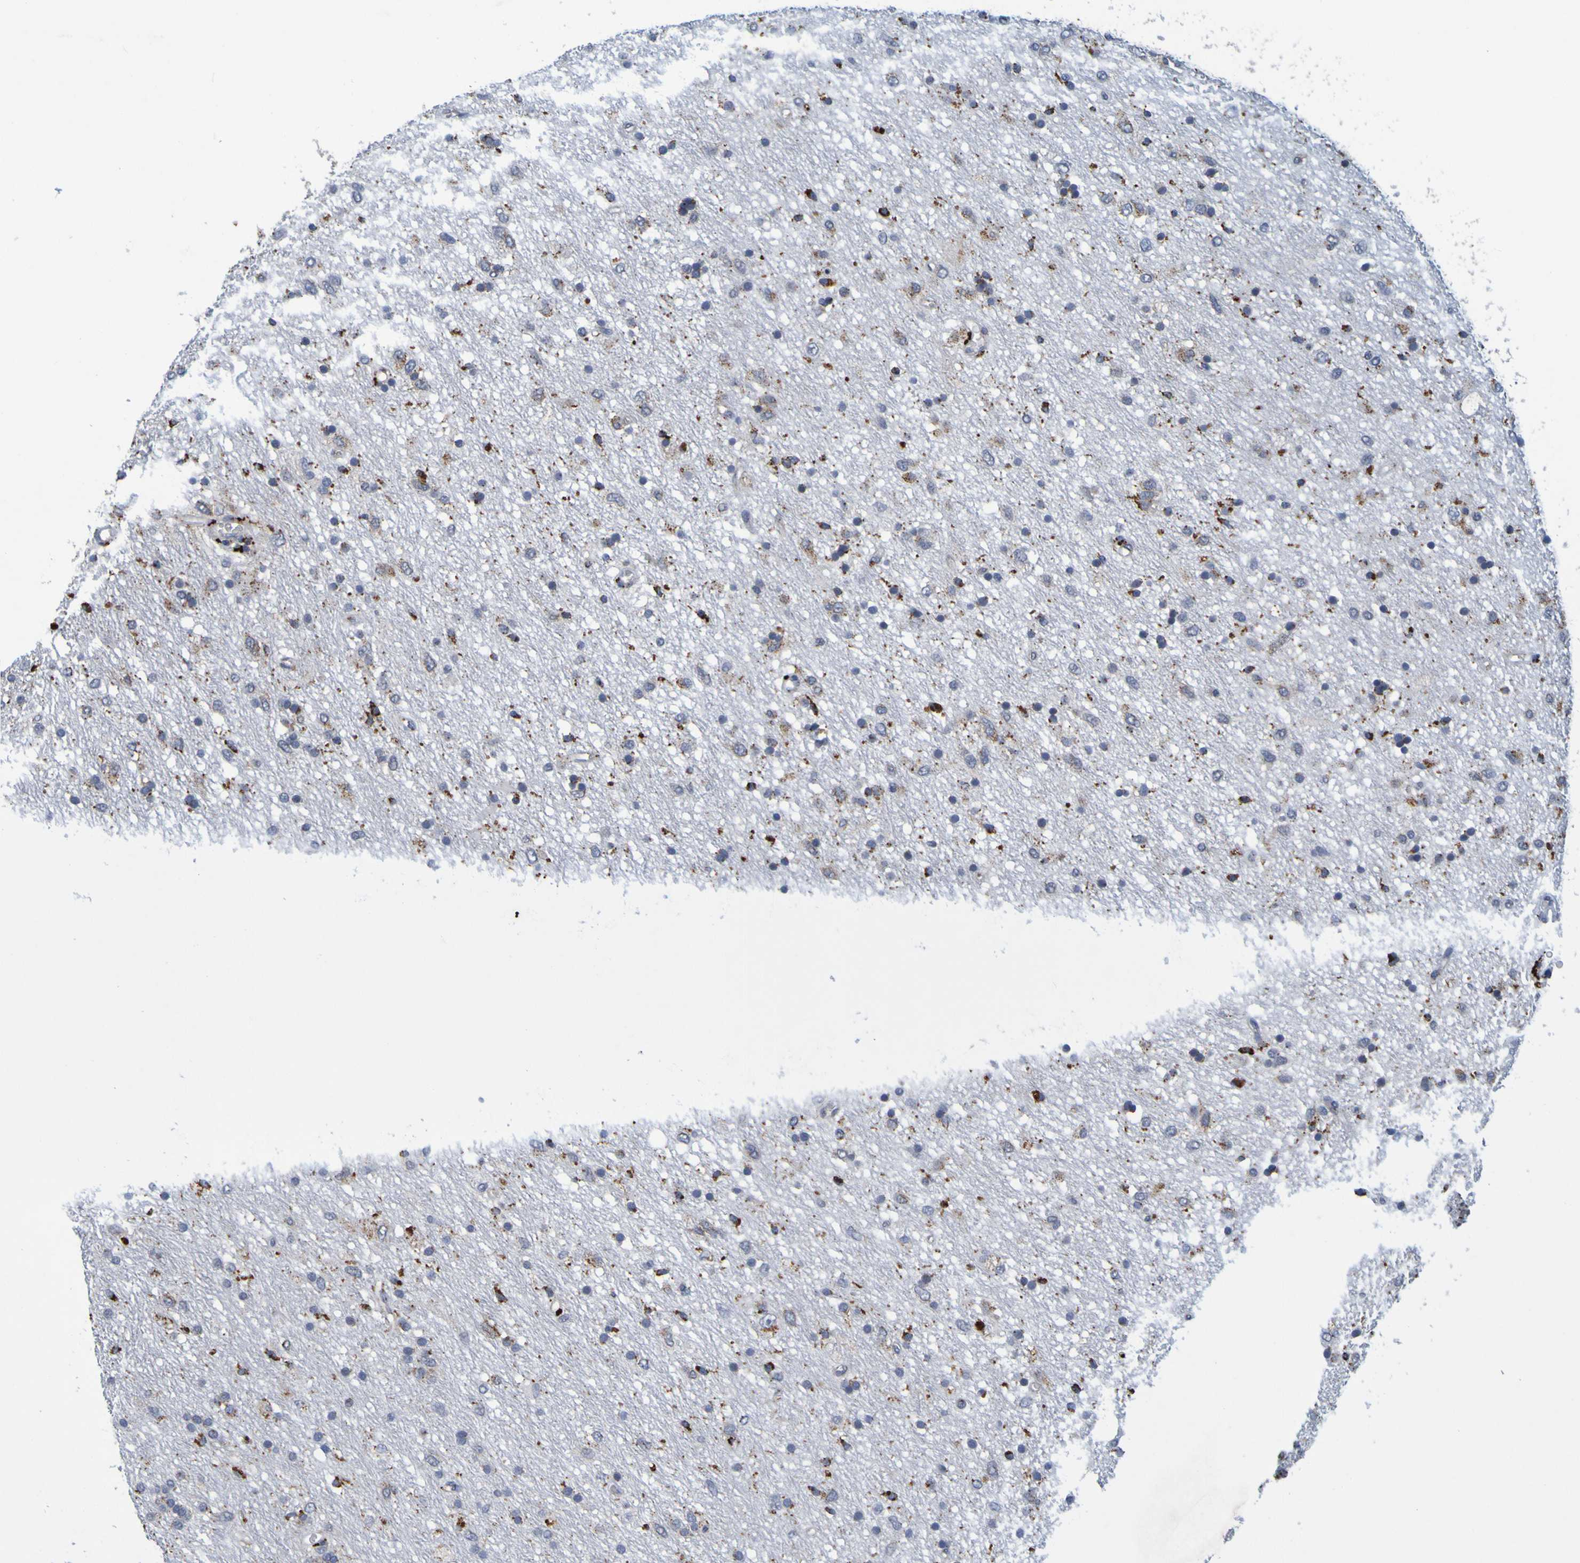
{"staining": {"intensity": "strong", "quantity": "25%-75%", "location": "cytoplasmic/membranous"}, "tissue": "glioma", "cell_type": "Tumor cells", "image_type": "cancer", "snomed": [{"axis": "morphology", "description": "Glioma, malignant, Low grade"}, {"axis": "topography", "description": "Brain"}], "caption": "Immunohistochemistry histopathology image of neoplastic tissue: human malignant low-grade glioma stained using immunohistochemistry displays high levels of strong protein expression localized specifically in the cytoplasmic/membranous of tumor cells, appearing as a cytoplasmic/membranous brown color.", "gene": "TPH1", "patient": {"sex": "male", "age": 77}}